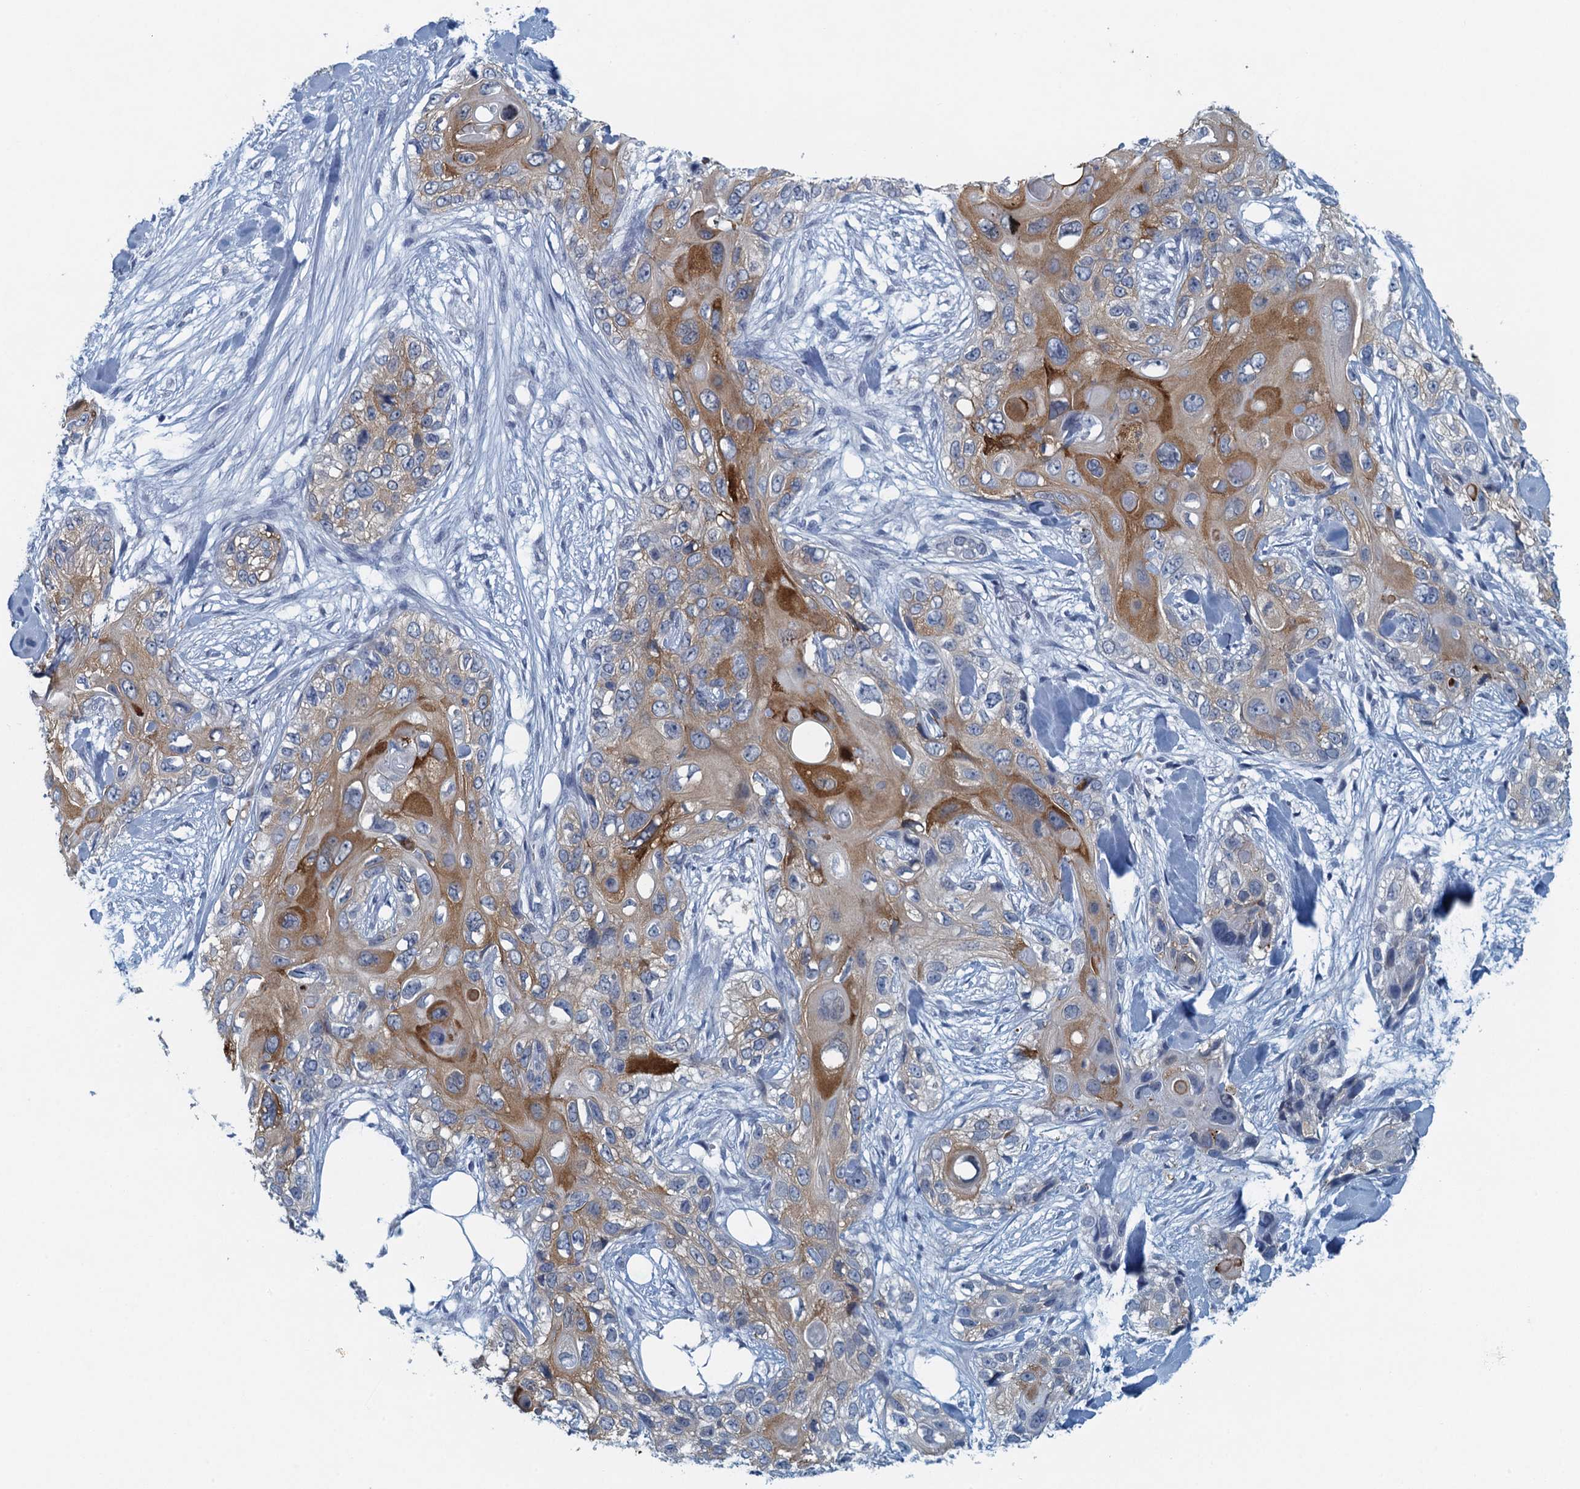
{"staining": {"intensity": "moderate", "quantity": "25%-75%", "location": "cytoplasmic/membranous"}, "tissue": "skin cancer", "cell_type": "Tumor cells", "image_type": "cancer", "snomed": [{"axis": "morphology", "description": "Normal tissue, NOS"}, {"axis": "morphology", "description": "Squamous cell carcinoma, NOS"}, {"axis": "topography", "description": "Skin"}], "caption": "Protein expression analysis of human skin cancer reveals moderate cytoplasmic/membranous expression in approximately 25%-75% of tumor cells.", "gene": "ENSG00000131152", "patient": {"sex": "male", "age": 72}}